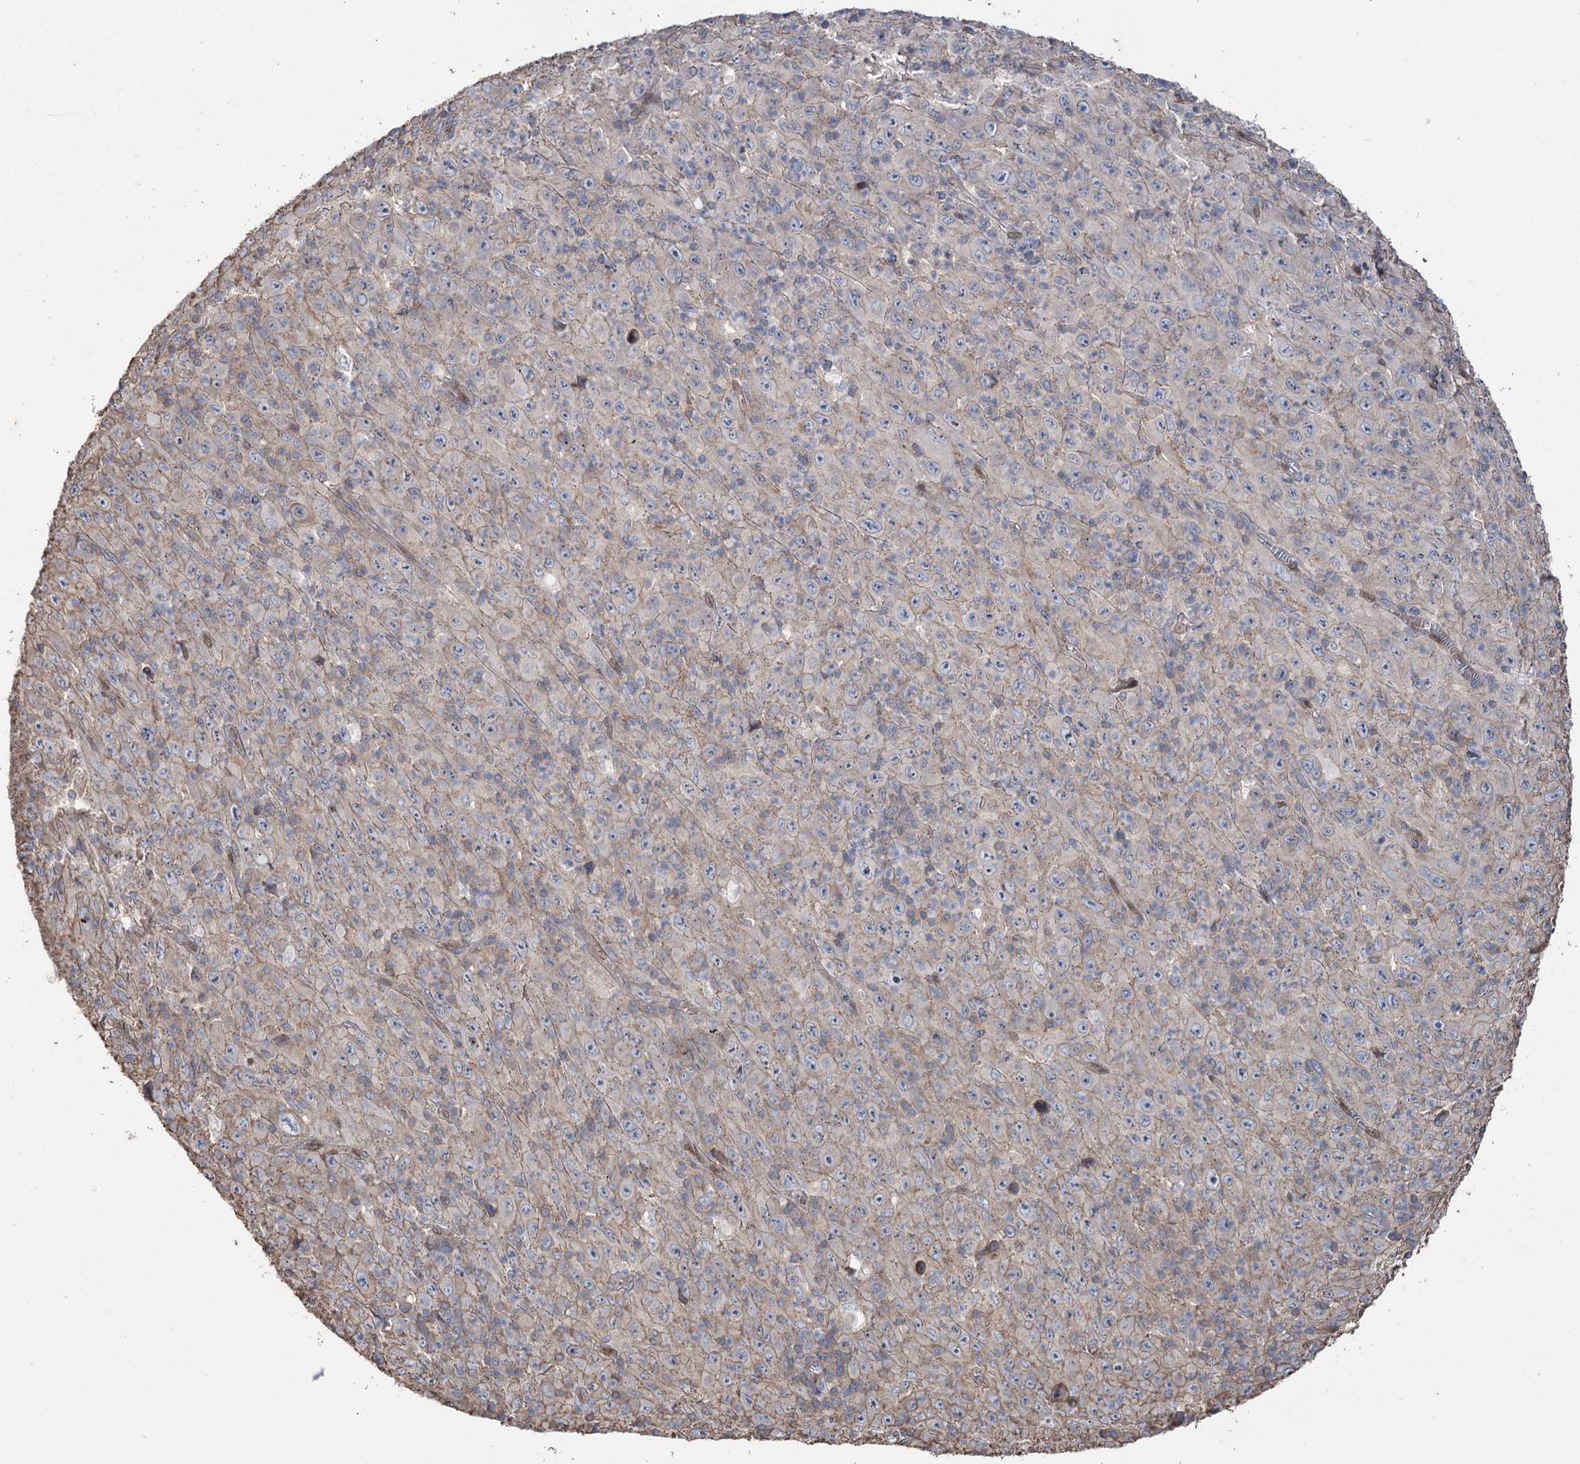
{"staining": {"intensity": "negative", "quantity": "none", "location": "none"}, "tissue": "melanoma", "cell_type": "Tumor cells", "image_type": "cancer", "snomed": [{"axis": "morphology", "description": "Malignant melanoma, Metastatic site"}, {"axis": "topography", "description": "Skin"}], "caption": "Immunohistochemistry (IHC) micrograph of human melanoma stained for a protein (brown), which exhibits no positivity in tumor cells.", "gene": "FAM13B", "patient": {"sex": "female", "age": 56}}